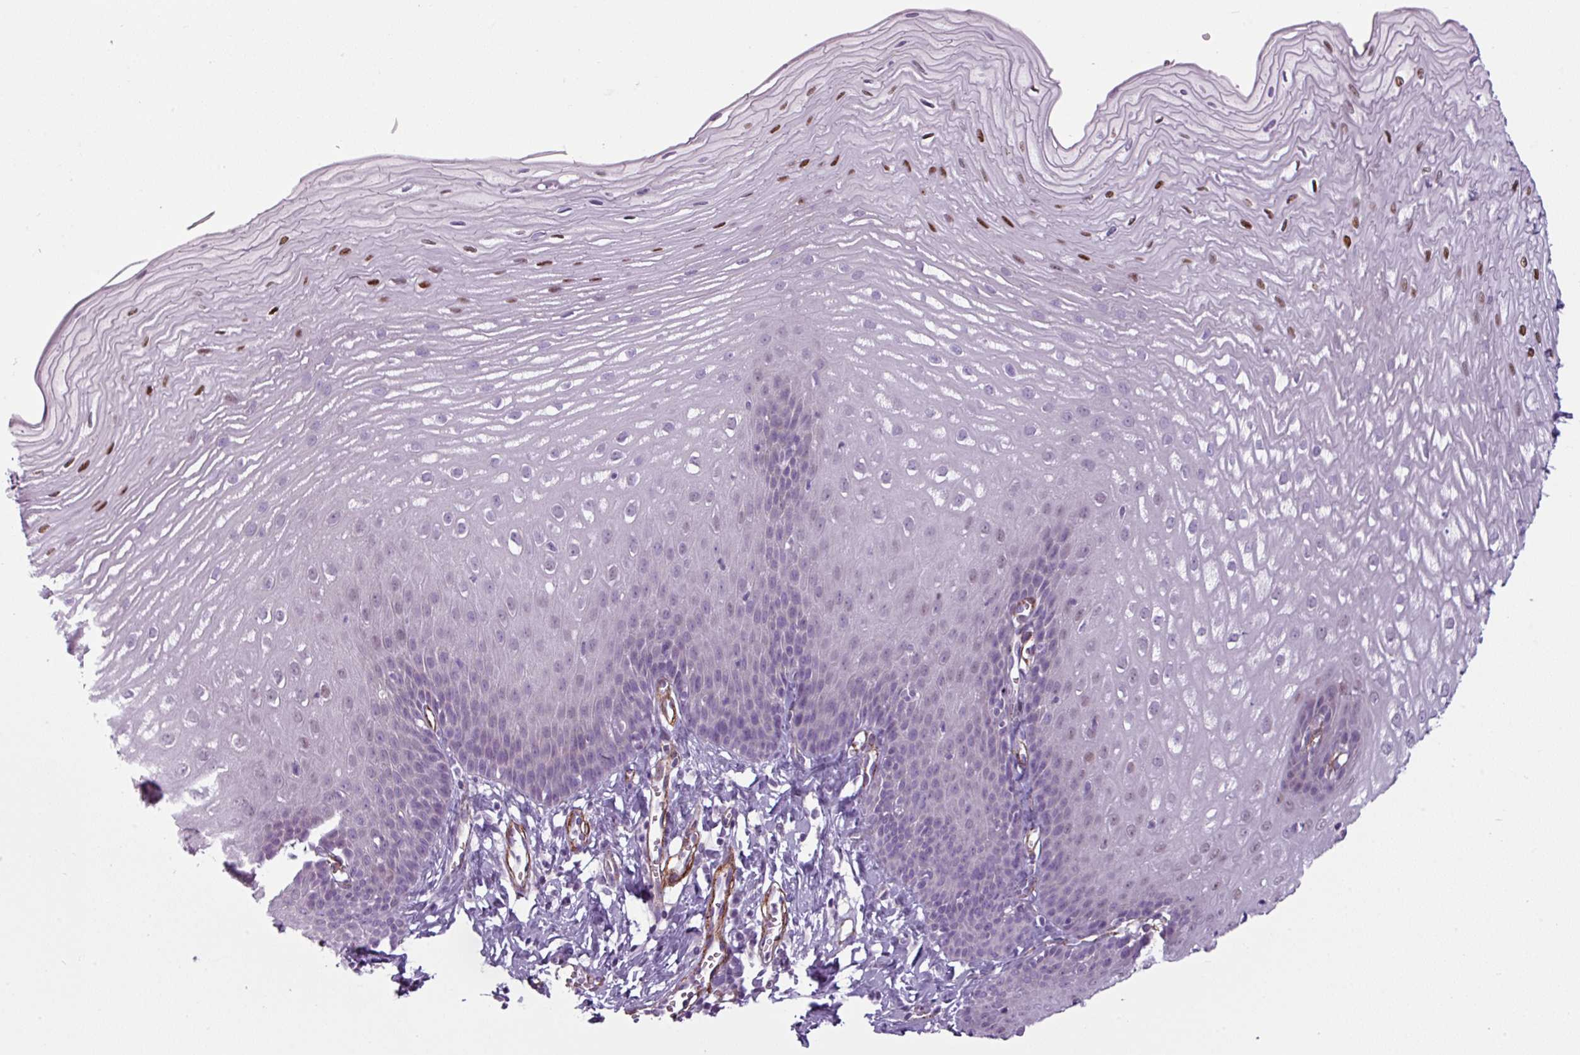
{"staining": {"intensity": "moderate", "quantity": "25%-75%", "location": "nuclear"}, "tissue": "esophagus", "cell_type": "Squamous epithelial cells", "image_type": "normal", "snomed": [{"axis": "morphology", "description": "Normal tissue, NOS"}, {"axis": "topography", "description": "Esophagus"}], "caption": "Immunohistochemistry (DAB (3,3'-diaminobenzidine)) staining of benign human esophagus shows moderate nuclear protein positivity in about 25%-75% of squamous epithelial cells. (IHC, brightfield microscopy, high magnification).", "gene": "ATP10A", "patient": {"sex": "male", "age": 70}}